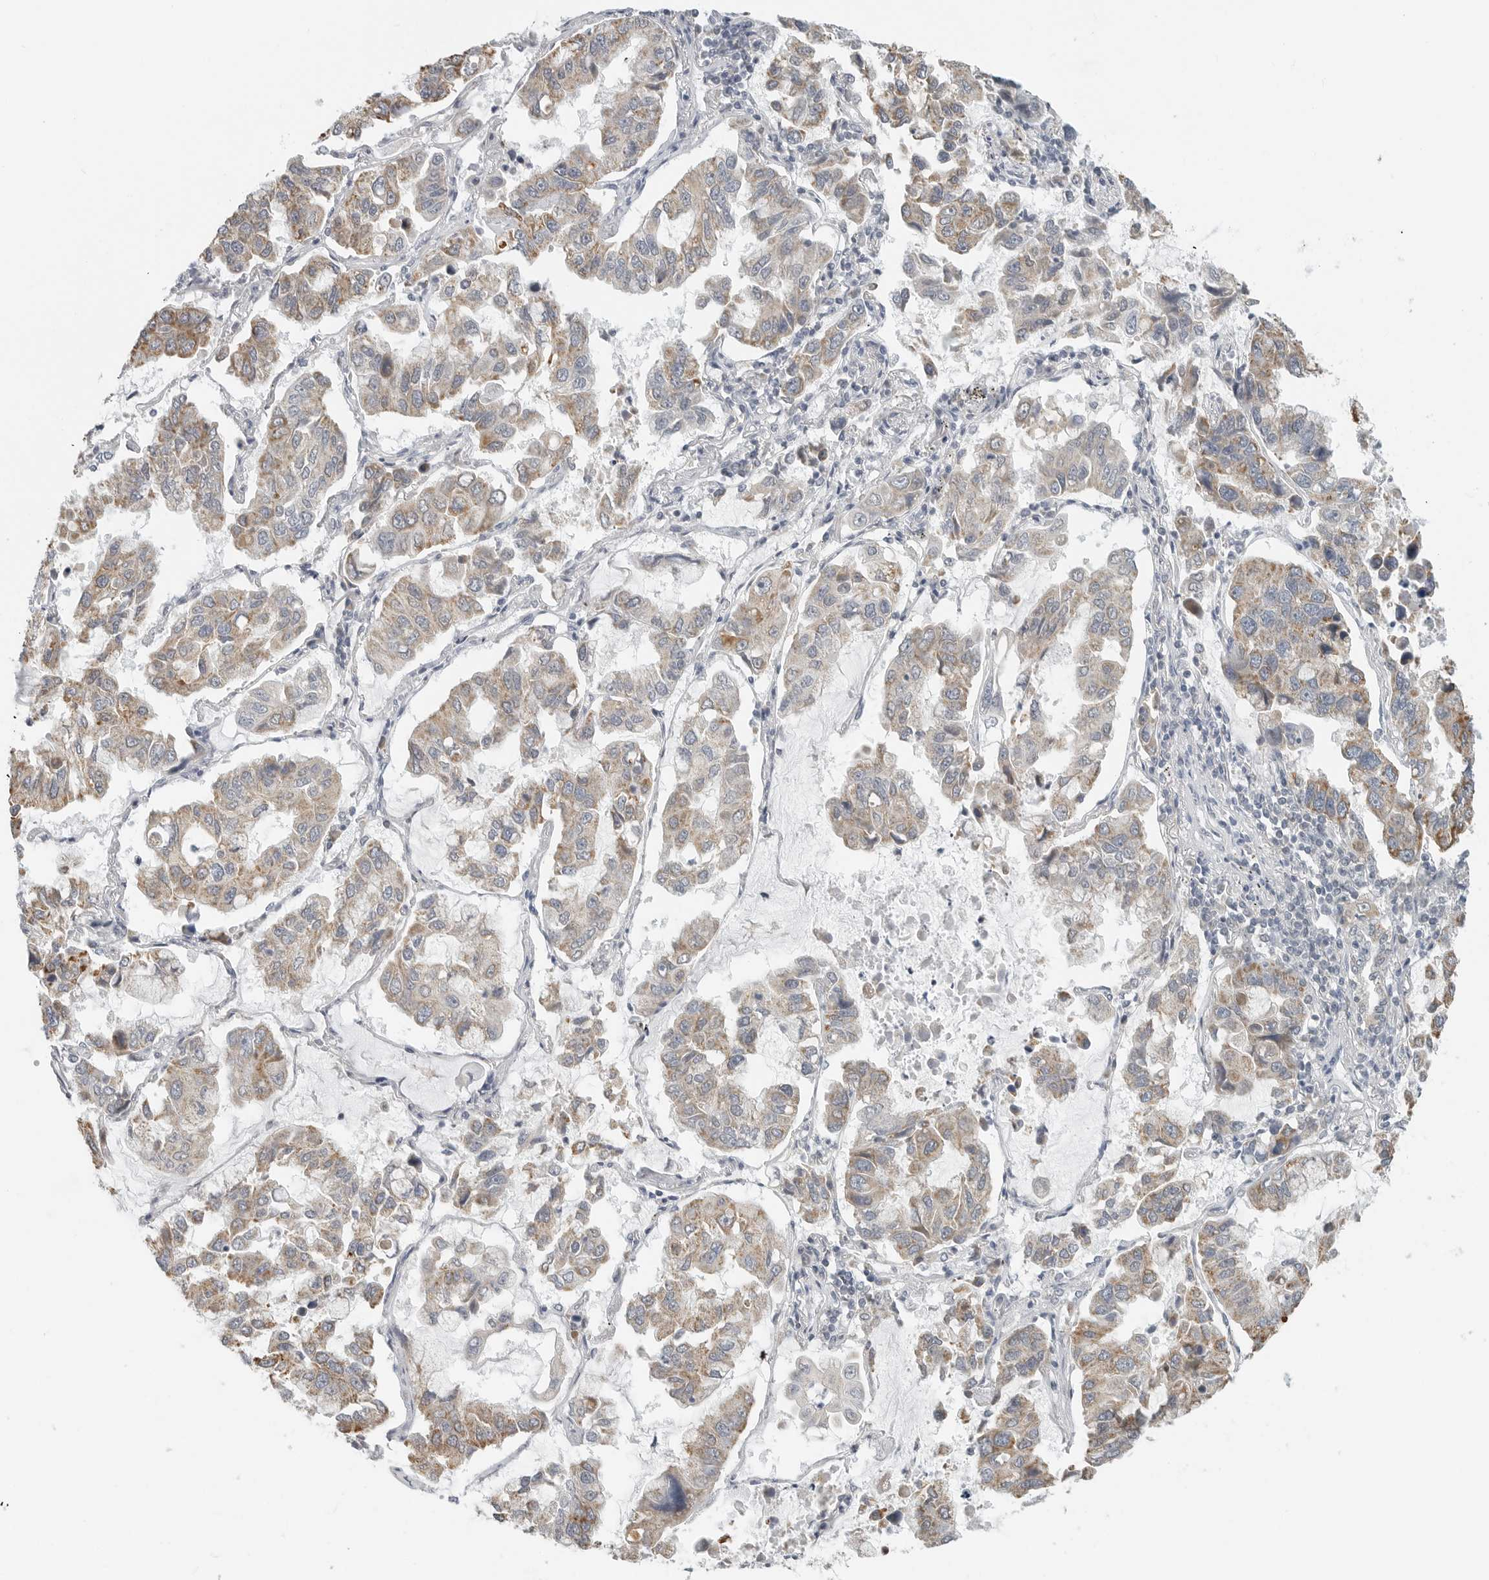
{"staining": {"intensity": "moderate", "quantity": "25%-75%", "location": "cytoplasmic/membranous"}, "tissue": "lung cancer", "cell_type": "Tumor cells", "image_type": "cancer", "snomed": [{"axis": "morphology", "description": "Adenocarcinoma, NOS"}, {"axis": "topography", "description": "Lung"}], "caption": "Protein staining of lung cancer tissue exhibits moderate cytoplasmic/membranous staining in approximately 25%-75% of tumor cells.", "gene": "IL12RB2", "patient": {"sex": "male", "age": 64}}